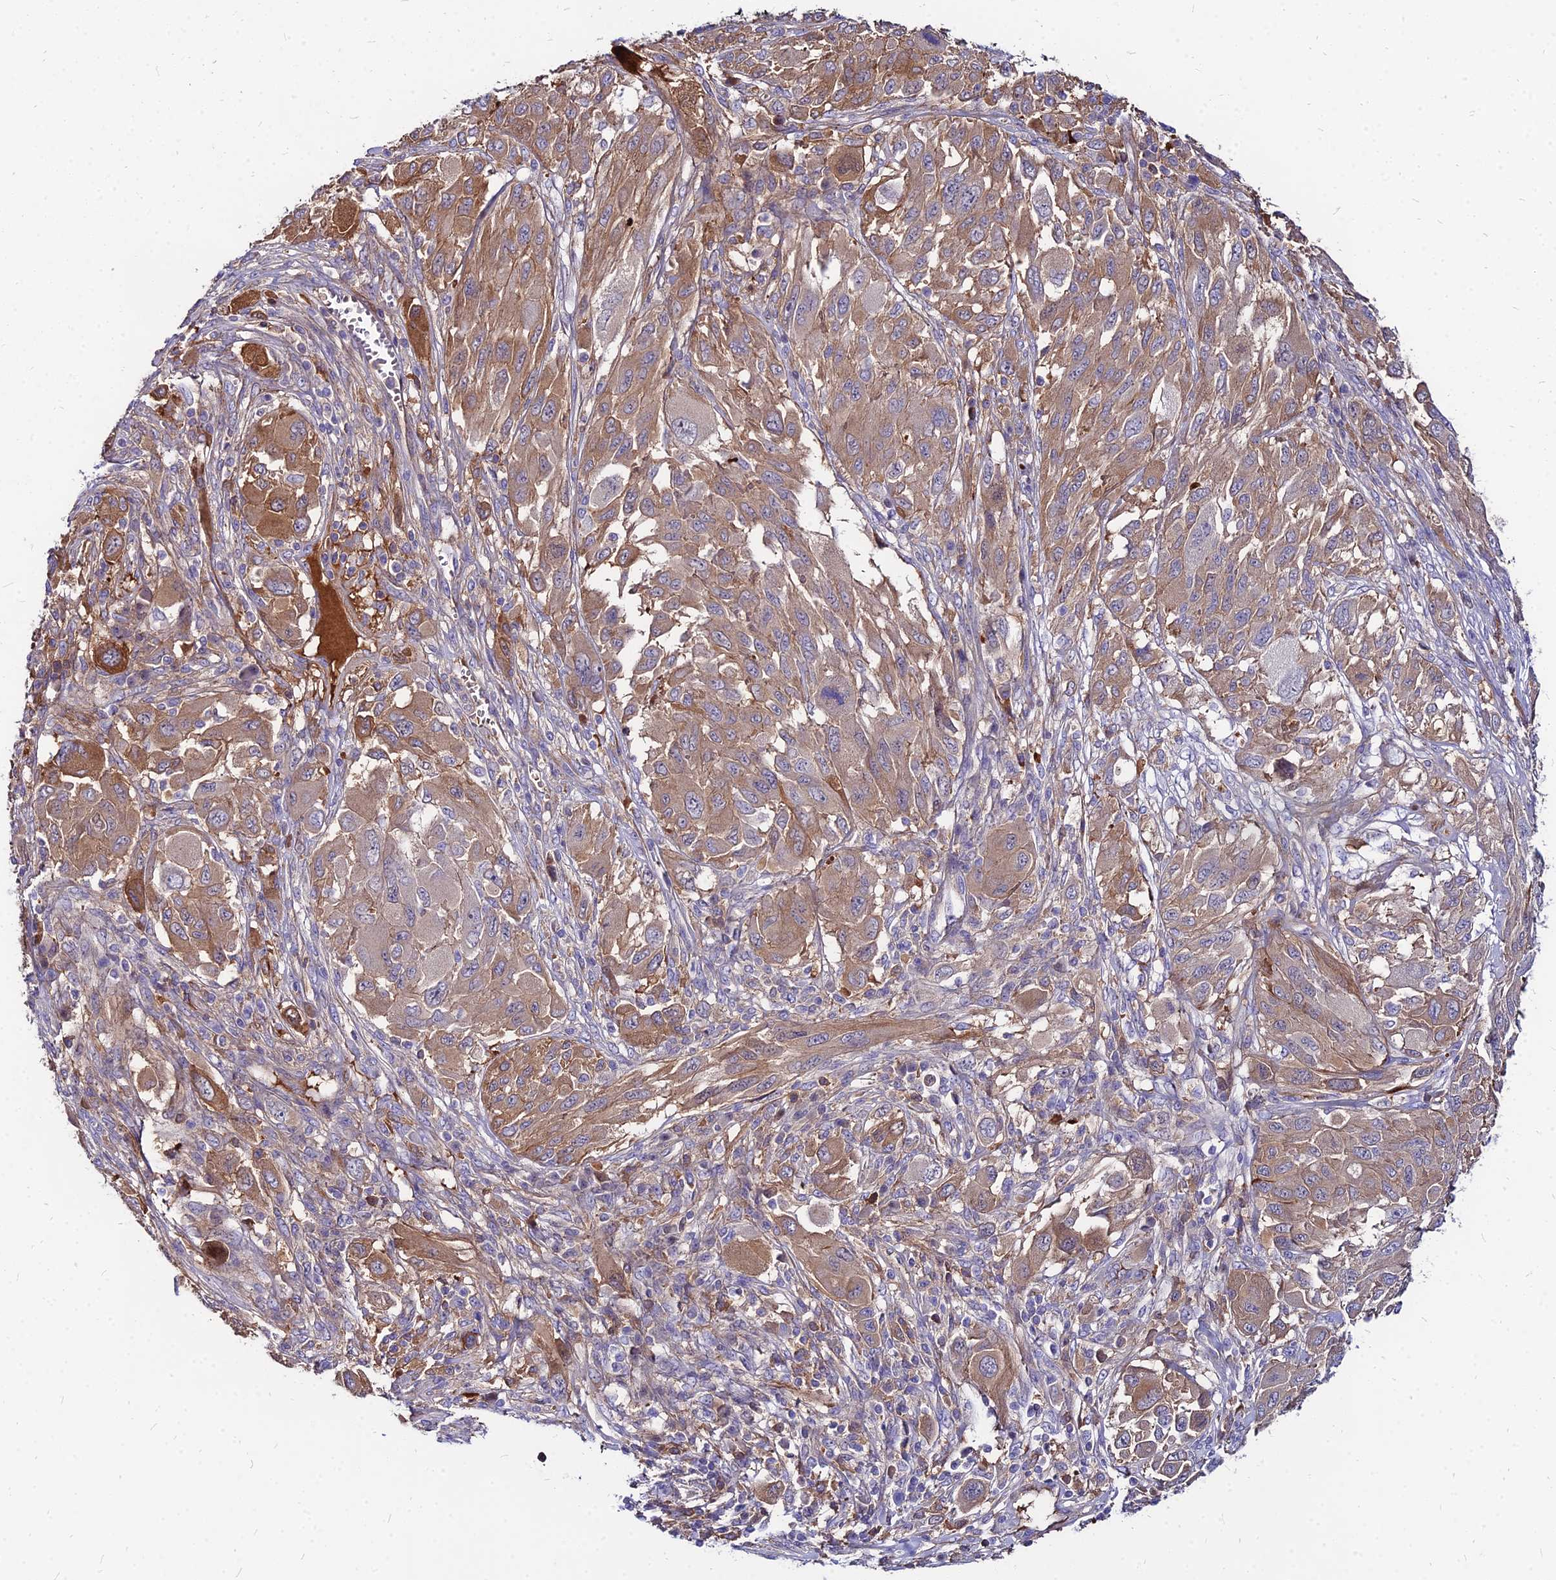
{"staining": {"intensity": "moderate", "quantity": ">75%", "location": "cytoplasmic/membranous"}, "tissue": "melanoma", "cell_type": "Tumor cells", "image_type": "cancer", "snomed": [{"axis": "morphology", "description": "Malignant melanoma, NOS"}, {"axis": "topography", "description": "Skin"}], "caption": "A histopathology image of human melanoma stained for a protein exhibits moderate cytoplasmic/membranous brown staining in tumor cells.", "gene": "ACSM6", "patient": {"sex": "female", "age": 91}}